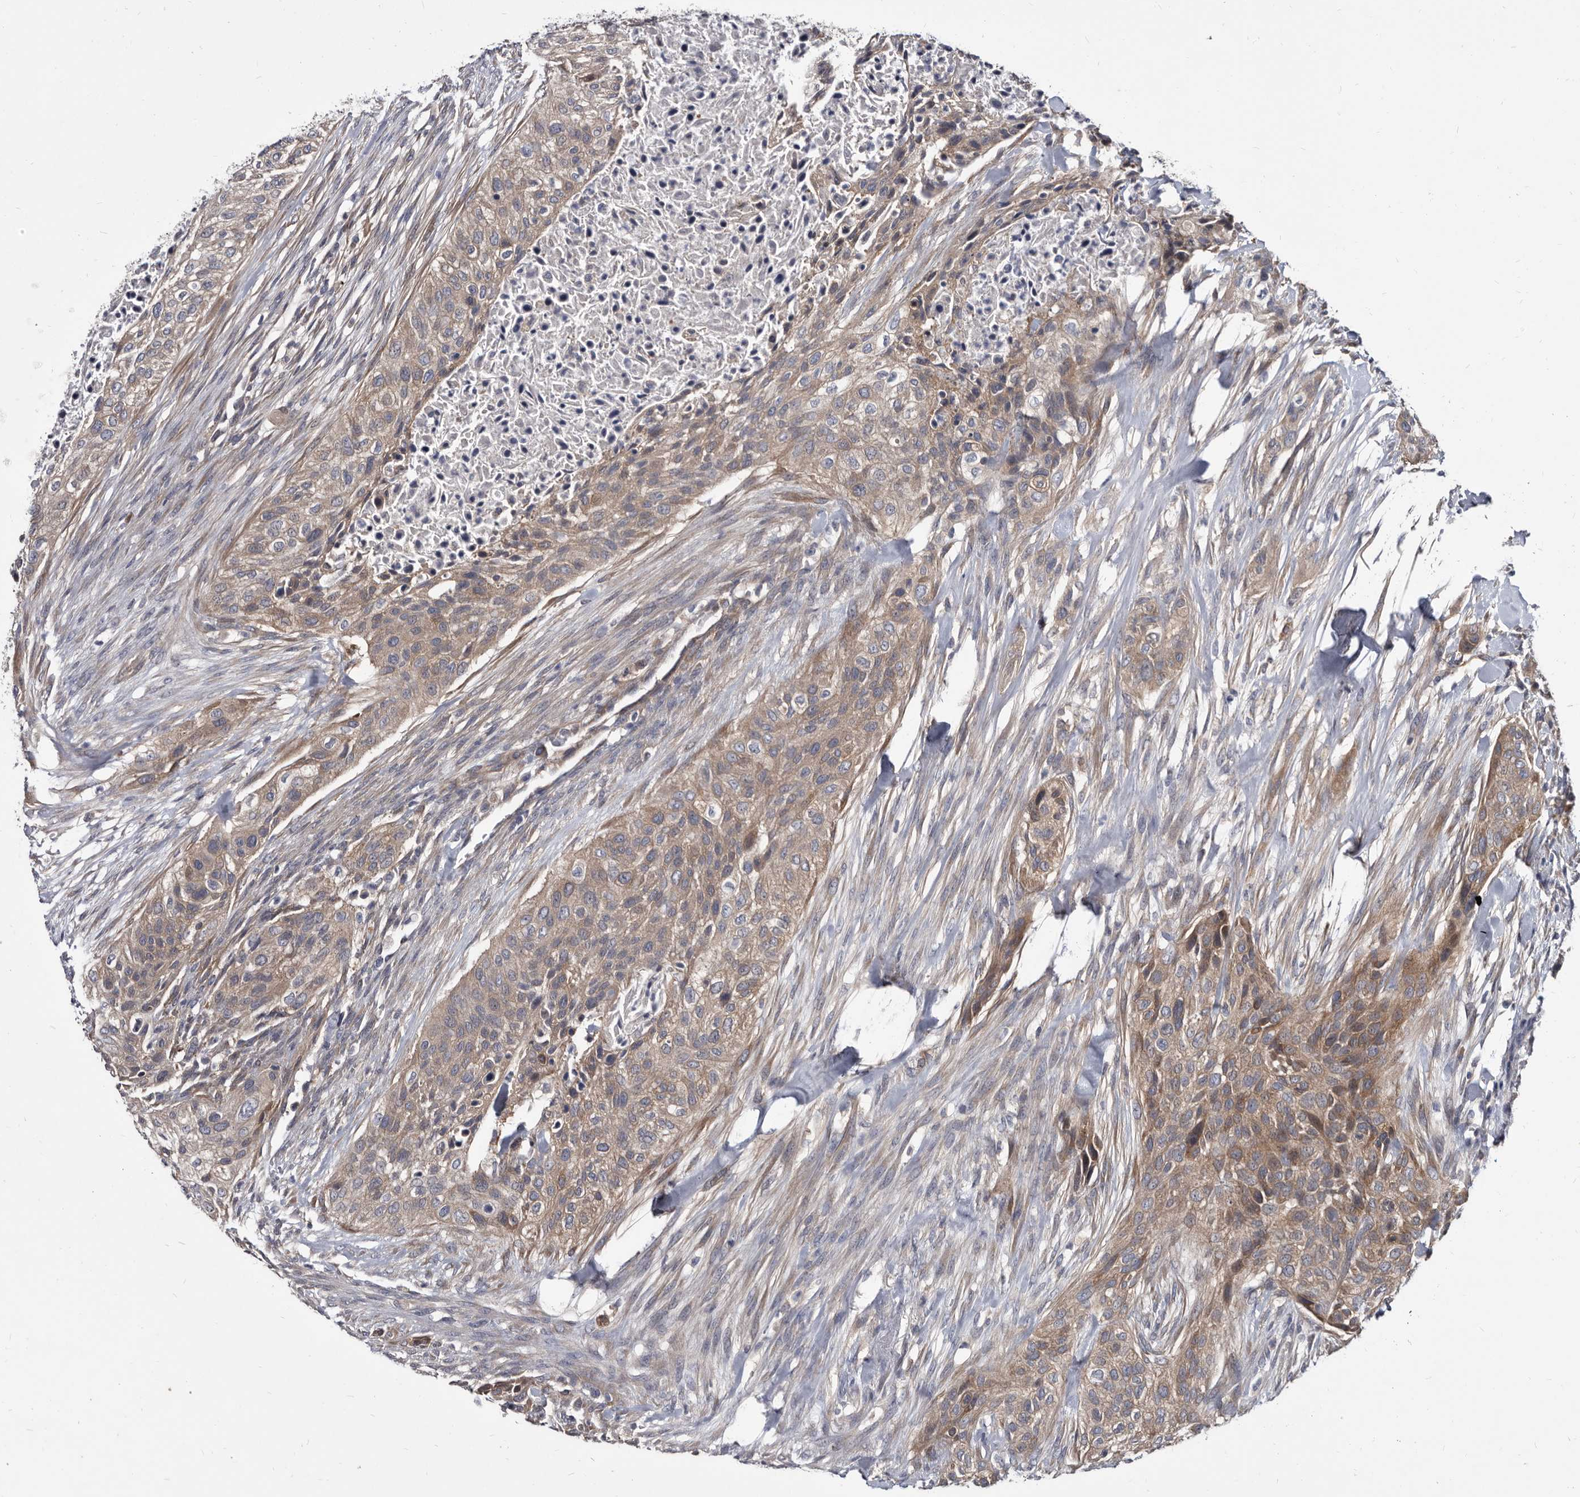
{"staining": {"intensity": "moderate", "quantity": ">75%", "location": "cytoplasmic/membranous"}, "tissue": "urothelial cancer", "cell_type": "Tumor cells", "image_type": "cancer", "snomed": [{"axis": "morphology", "description": "Urothelial carcinoma, High grade"}, {"axis": "topography", "description": "Urinary bladder"}], "caption": "This micrograph exhibits immunohistochemistry staining of human urothelial carcinoma (high-grade), with medium moderate cytoplasmic/membranous expression in about >75% of tumor cells.", "gene": "ABCF2", "patient": {"sex": "male", "age": 35}}